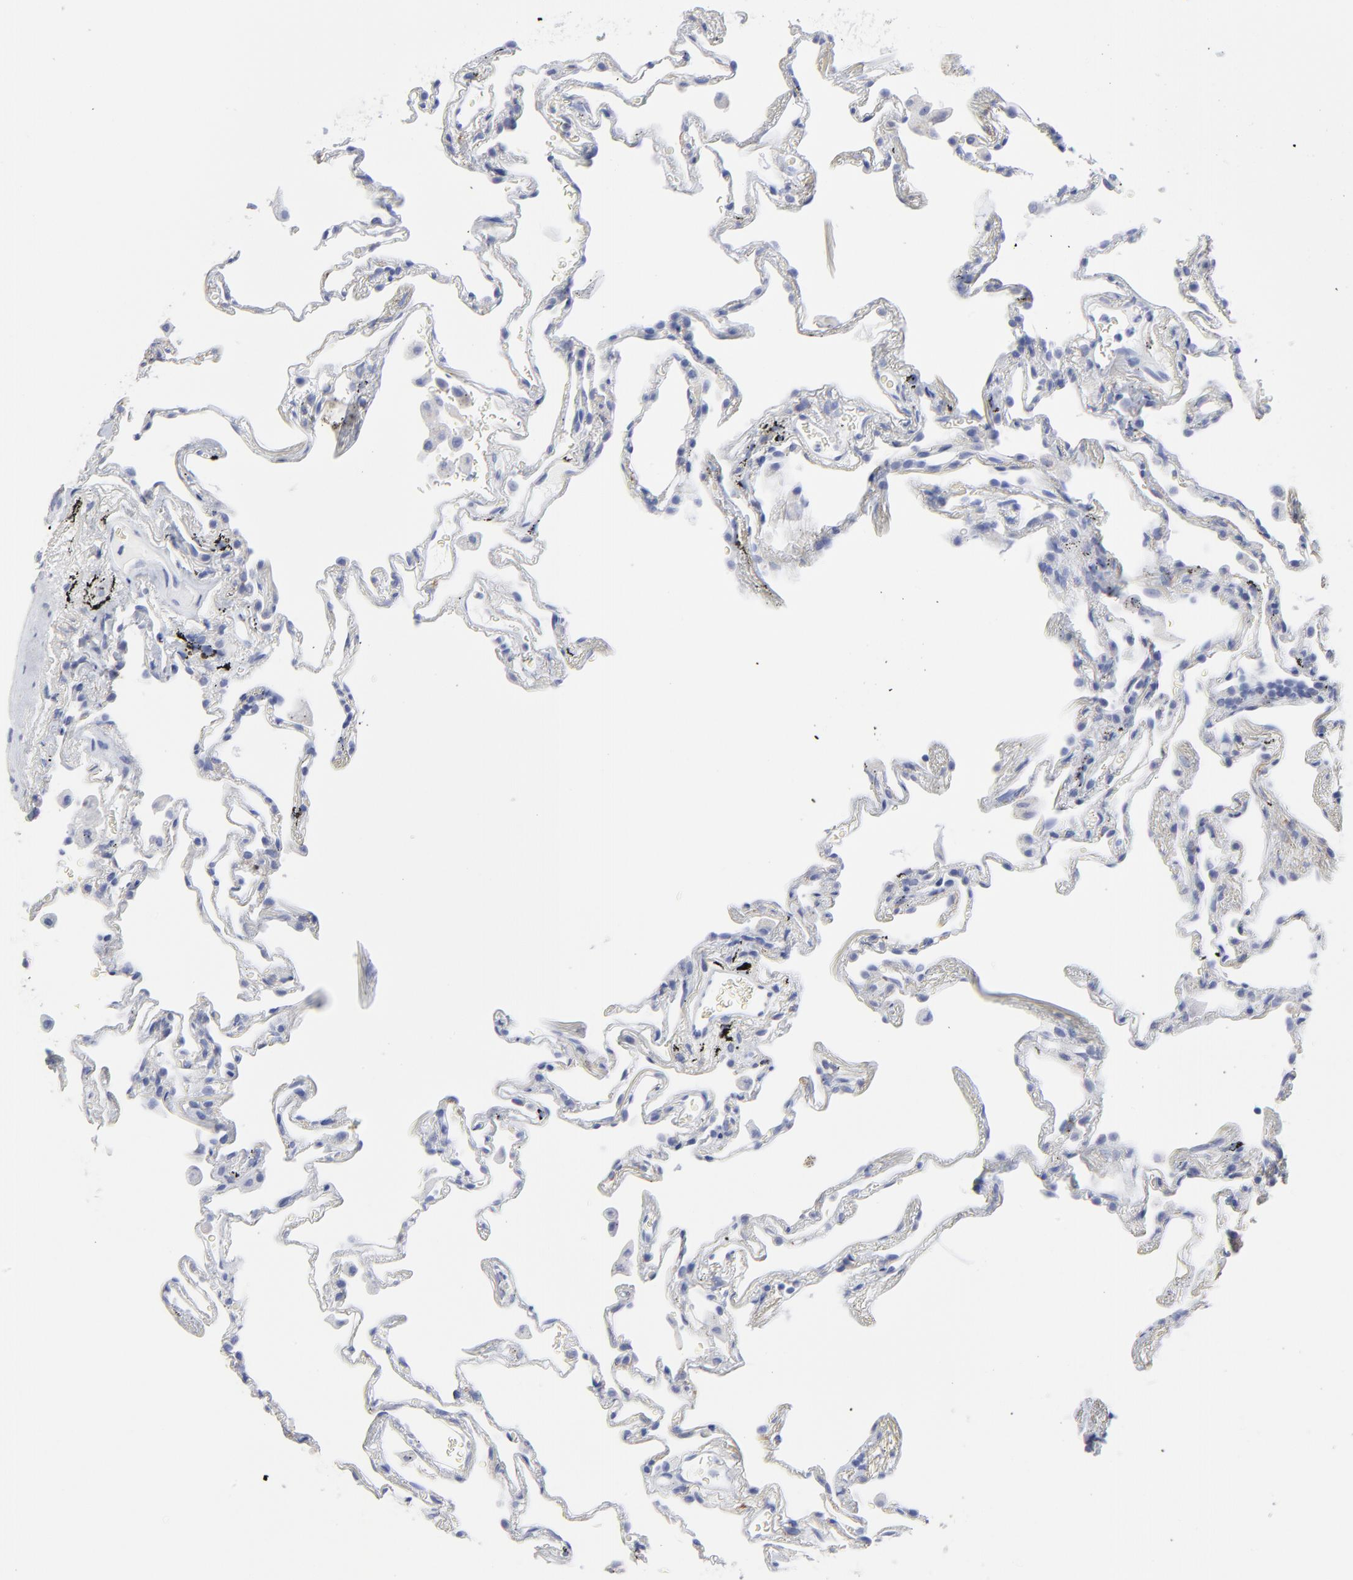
{"staining": {"intensity": "negative", "quantity": "none", "location": "none"}, "tissue": "lung", "cell_type": "Alveolar cells", "image_type": "normal", "snomed": [{"axis": "morphology", "description": "Normal tissue, NOS"}, {"axis": "morphology", "description": "Inflammation, NOS"}, {"axis": "topography", "description": "Lung"}], "caption": "Immunohistochemistry of normal human lung shows no positivity in alveolar cells. (DAB (3,3'-diaminobenzidine) immunohistochemistry (IHC) with hematoxylin counter stain).", "gene": "CNTN3", "patient": {"sex": "male", "age": 69}}